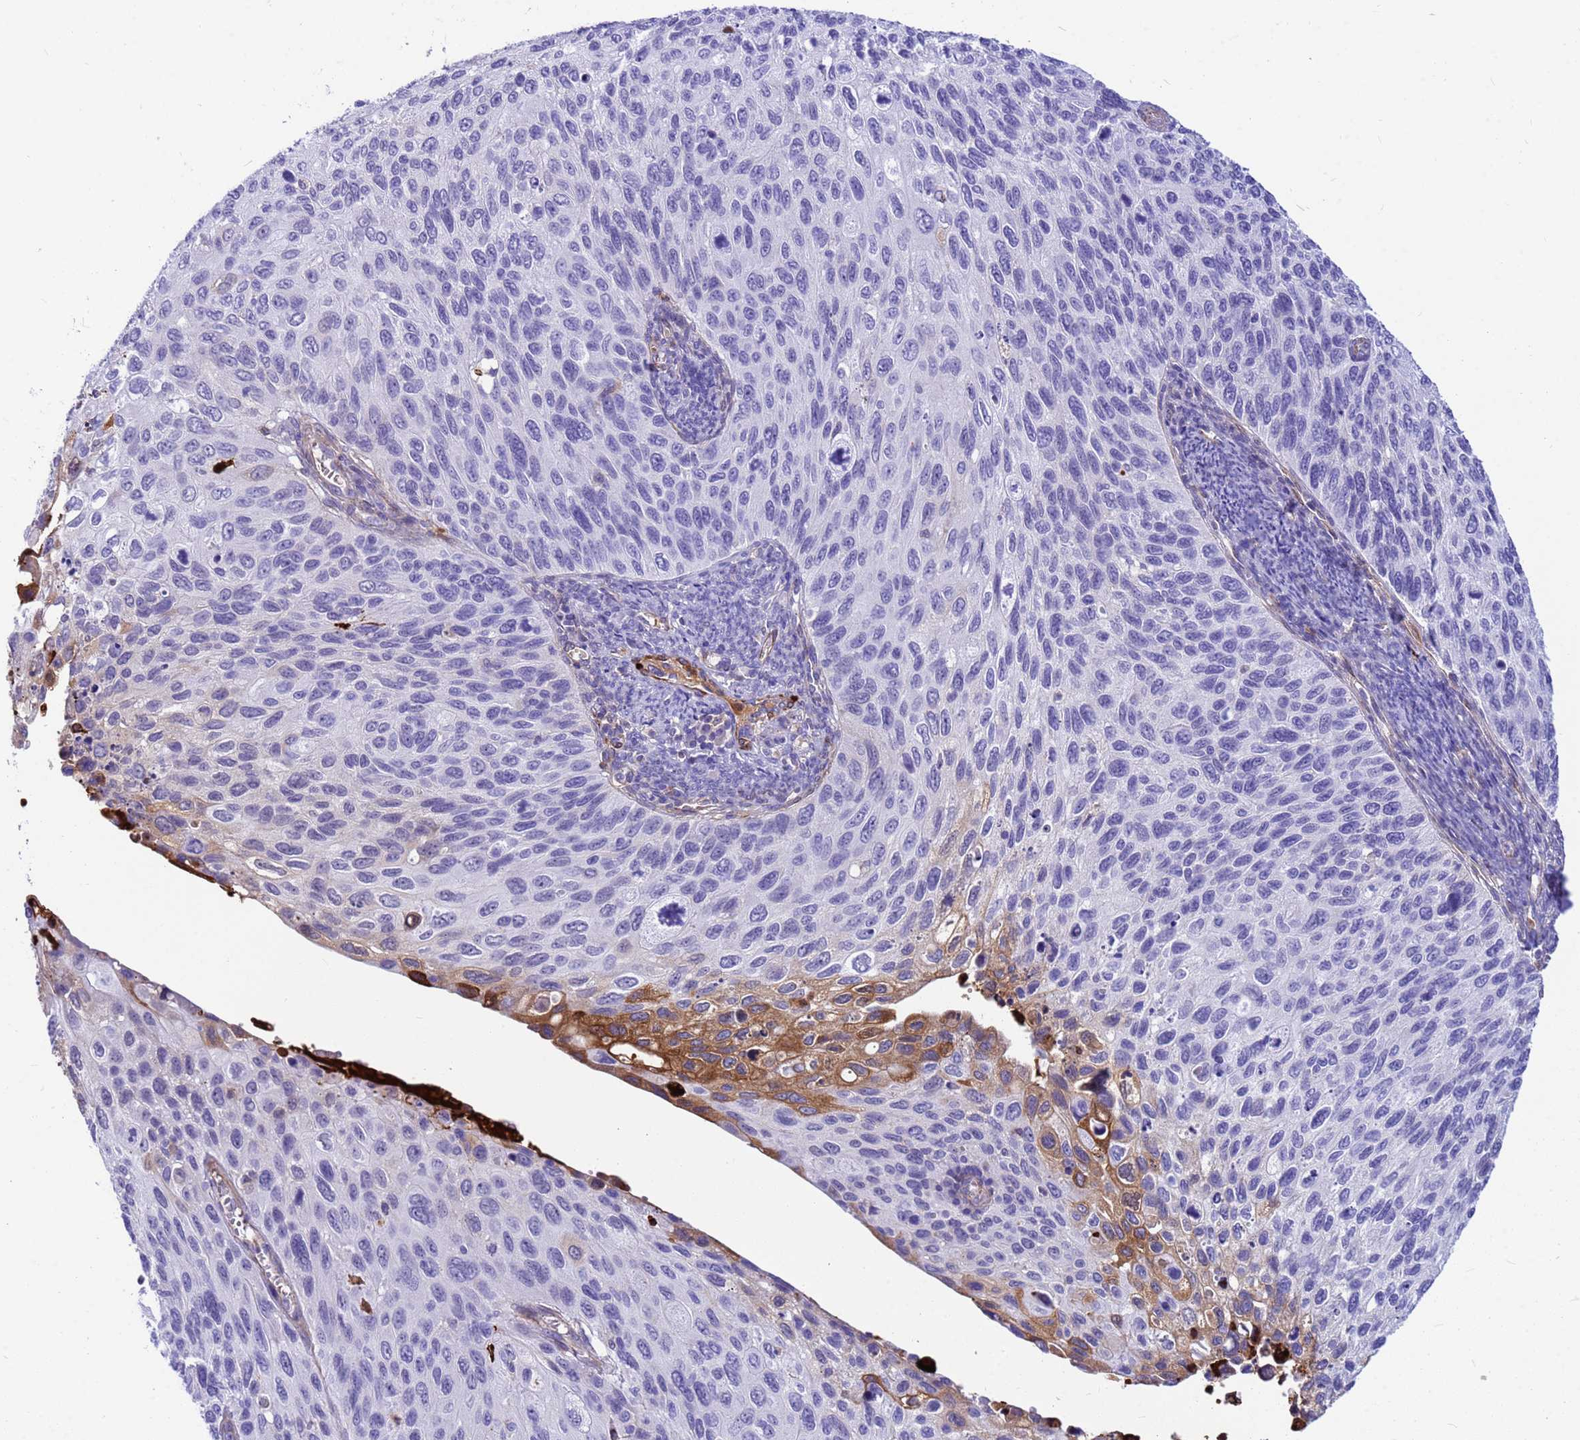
{"staining": {"intensity": "moderate", "quantity": "<25%", "location": "cytoplasmic/membranous"}, "tissue": "cervical cancer", "cell_type": "Tumor cells", "image_type": "cancer", "snomed": [{"axis": "morphology", "description": "Squamous cell carcinoma, NOS"}, {"axis": "topography", "description": "Cervix"}], "caption": "About <25% of tumor cells in cervical cancer (squamous cell carcinoma) demonstrate moderate cytoplasmic/membranous protein staining as visualized by brown immunohistochemical staining.", "gene": "ORM1", "patient": {"sex": "female", "age": 70}}